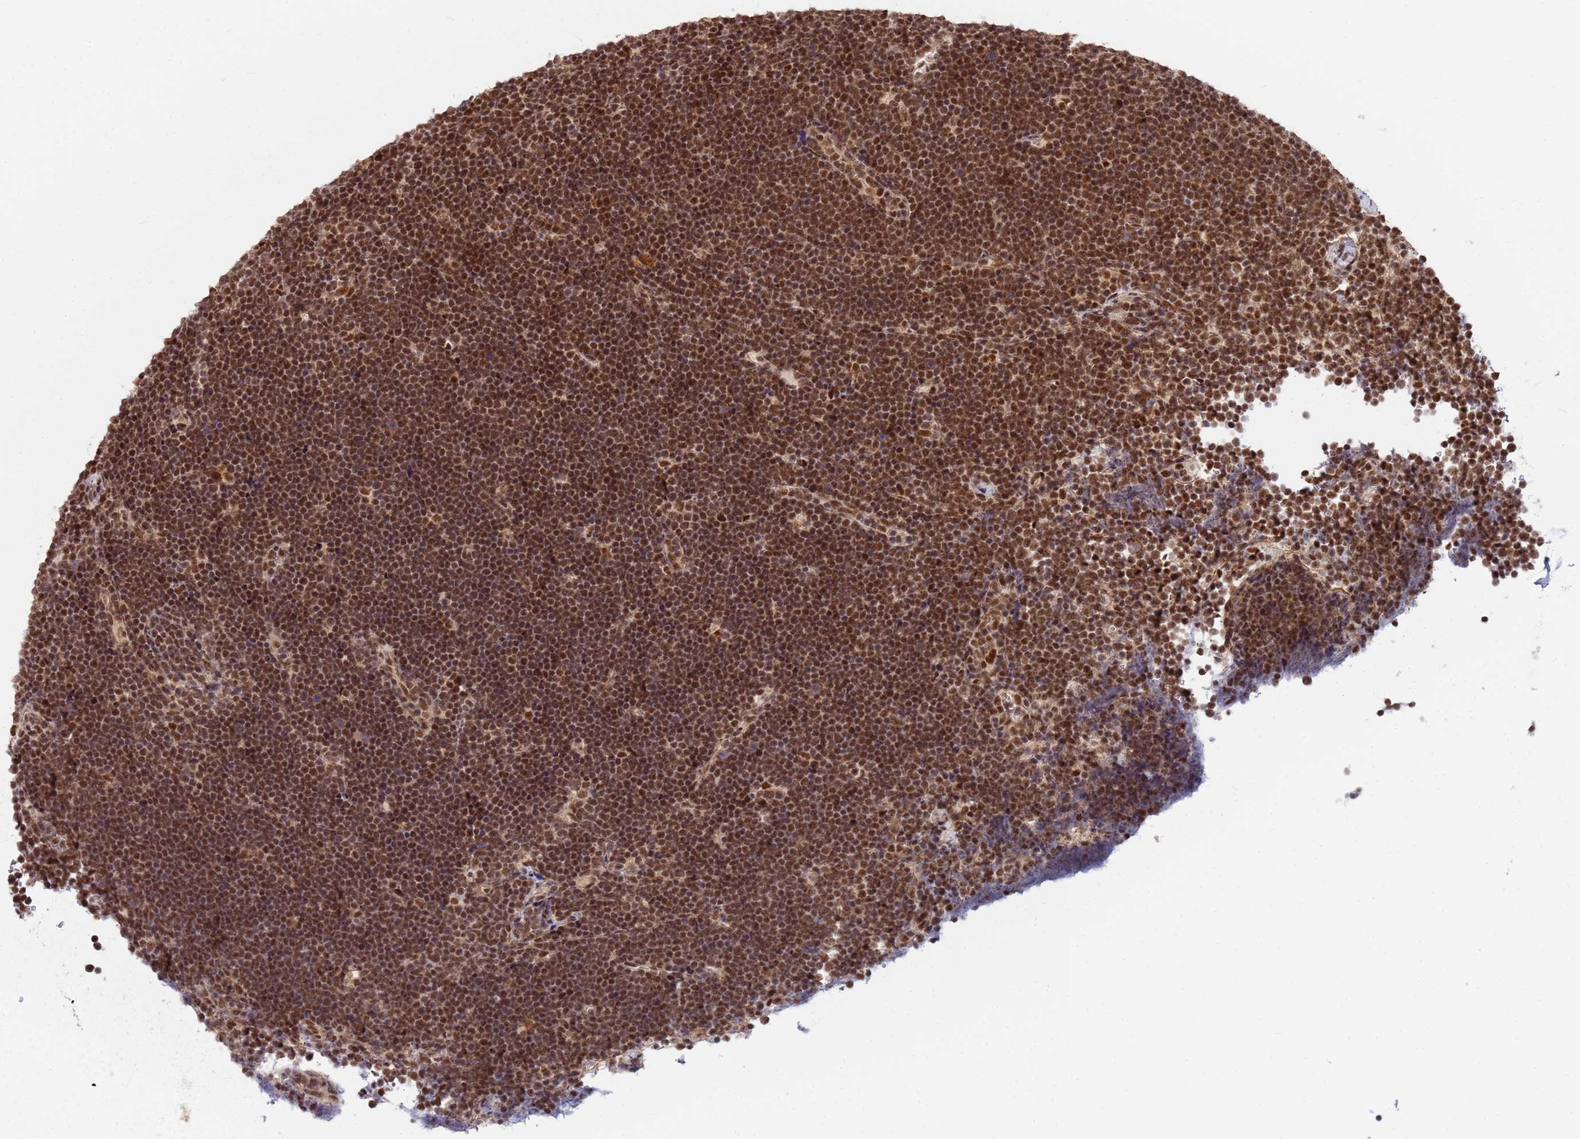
{"staining": {"intensity": "strong", "quantity": ">75%", "location": "nuclear"}, "tissue": "lymphoma", "cell_type": "Tumor cells", "image_type": "cancer", "snomed": [{"axis": "morphology", "description": "Malignant lymphoma, non-Hodgkin's type, High grade"}, {"axis": "topography", "description": "Lymph node"}], "caption": "Brown immunohistochemical staining in human lymphoma exhibits strong nuclear positivity in approximately >75% of tumor cells.", "gene": "NCBP2", "patient": {"sex": "male", "age": 13}}